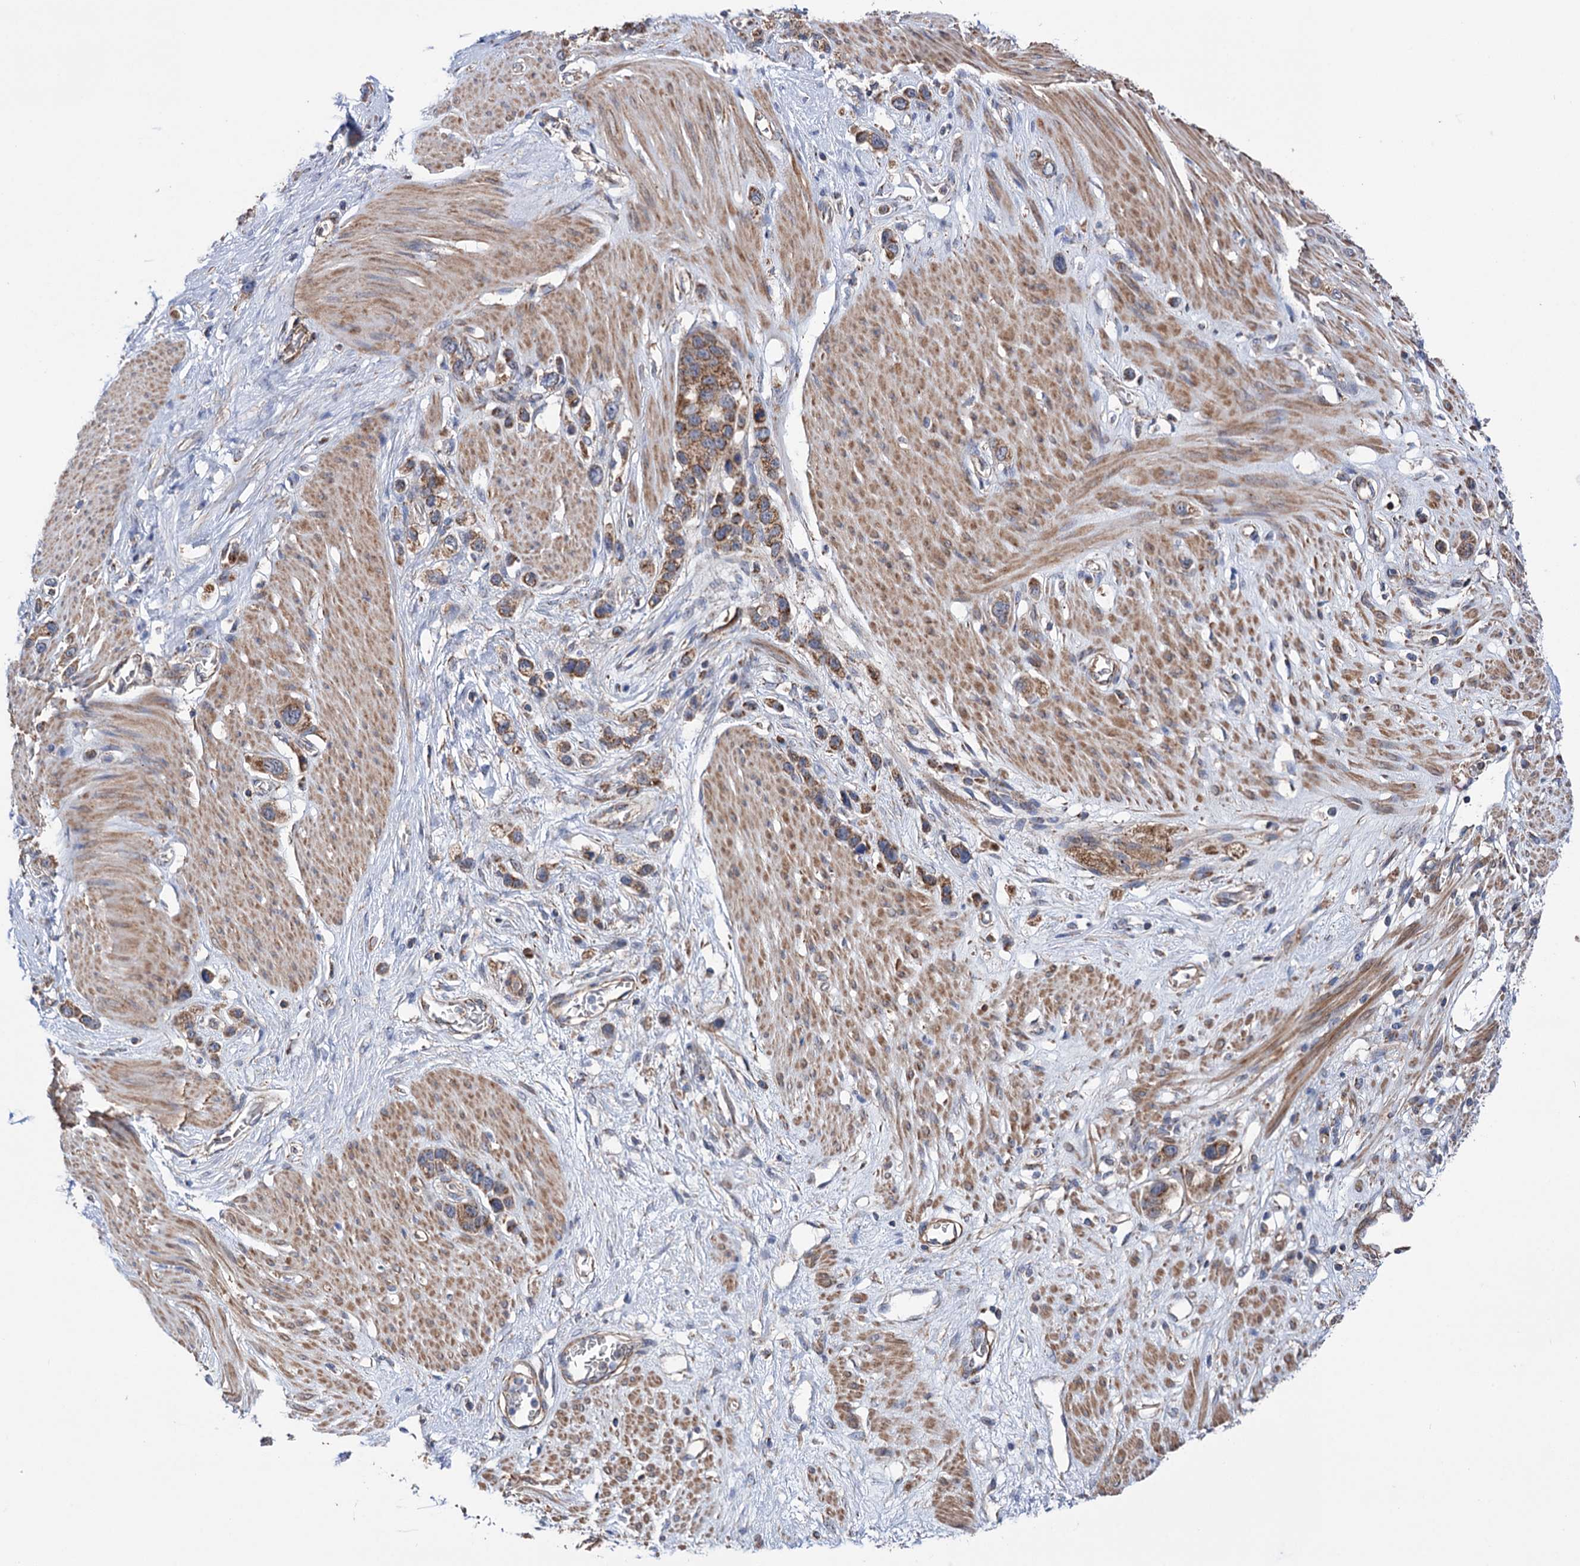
{"staining": {"intensity": "moderate", "quantity": ">75%", "location": "cytoplasmic/membranous"}, "tissue": "stomach cancer", "cell_type": "Tumor cells", "image_type": "cancer", "snomed": [{"axis": "morphology", "description": "Adenocarcinoma, NOS"}, {"axis": "morphology", "description": "Adenocarcinoma, High grade"}, {"axis": "topography", "description": "Stomach, upper"}, {"axis": "topography", "description": "Stomach, lower"}], "caption": "Stomach cancer (adenocarcinoma) tissue reveals moderate cytoplasmic/membranous staining in about >75% of tumor cells", "gene": "SUCLA2", "patient": {"sex": "female", "age": 65}}